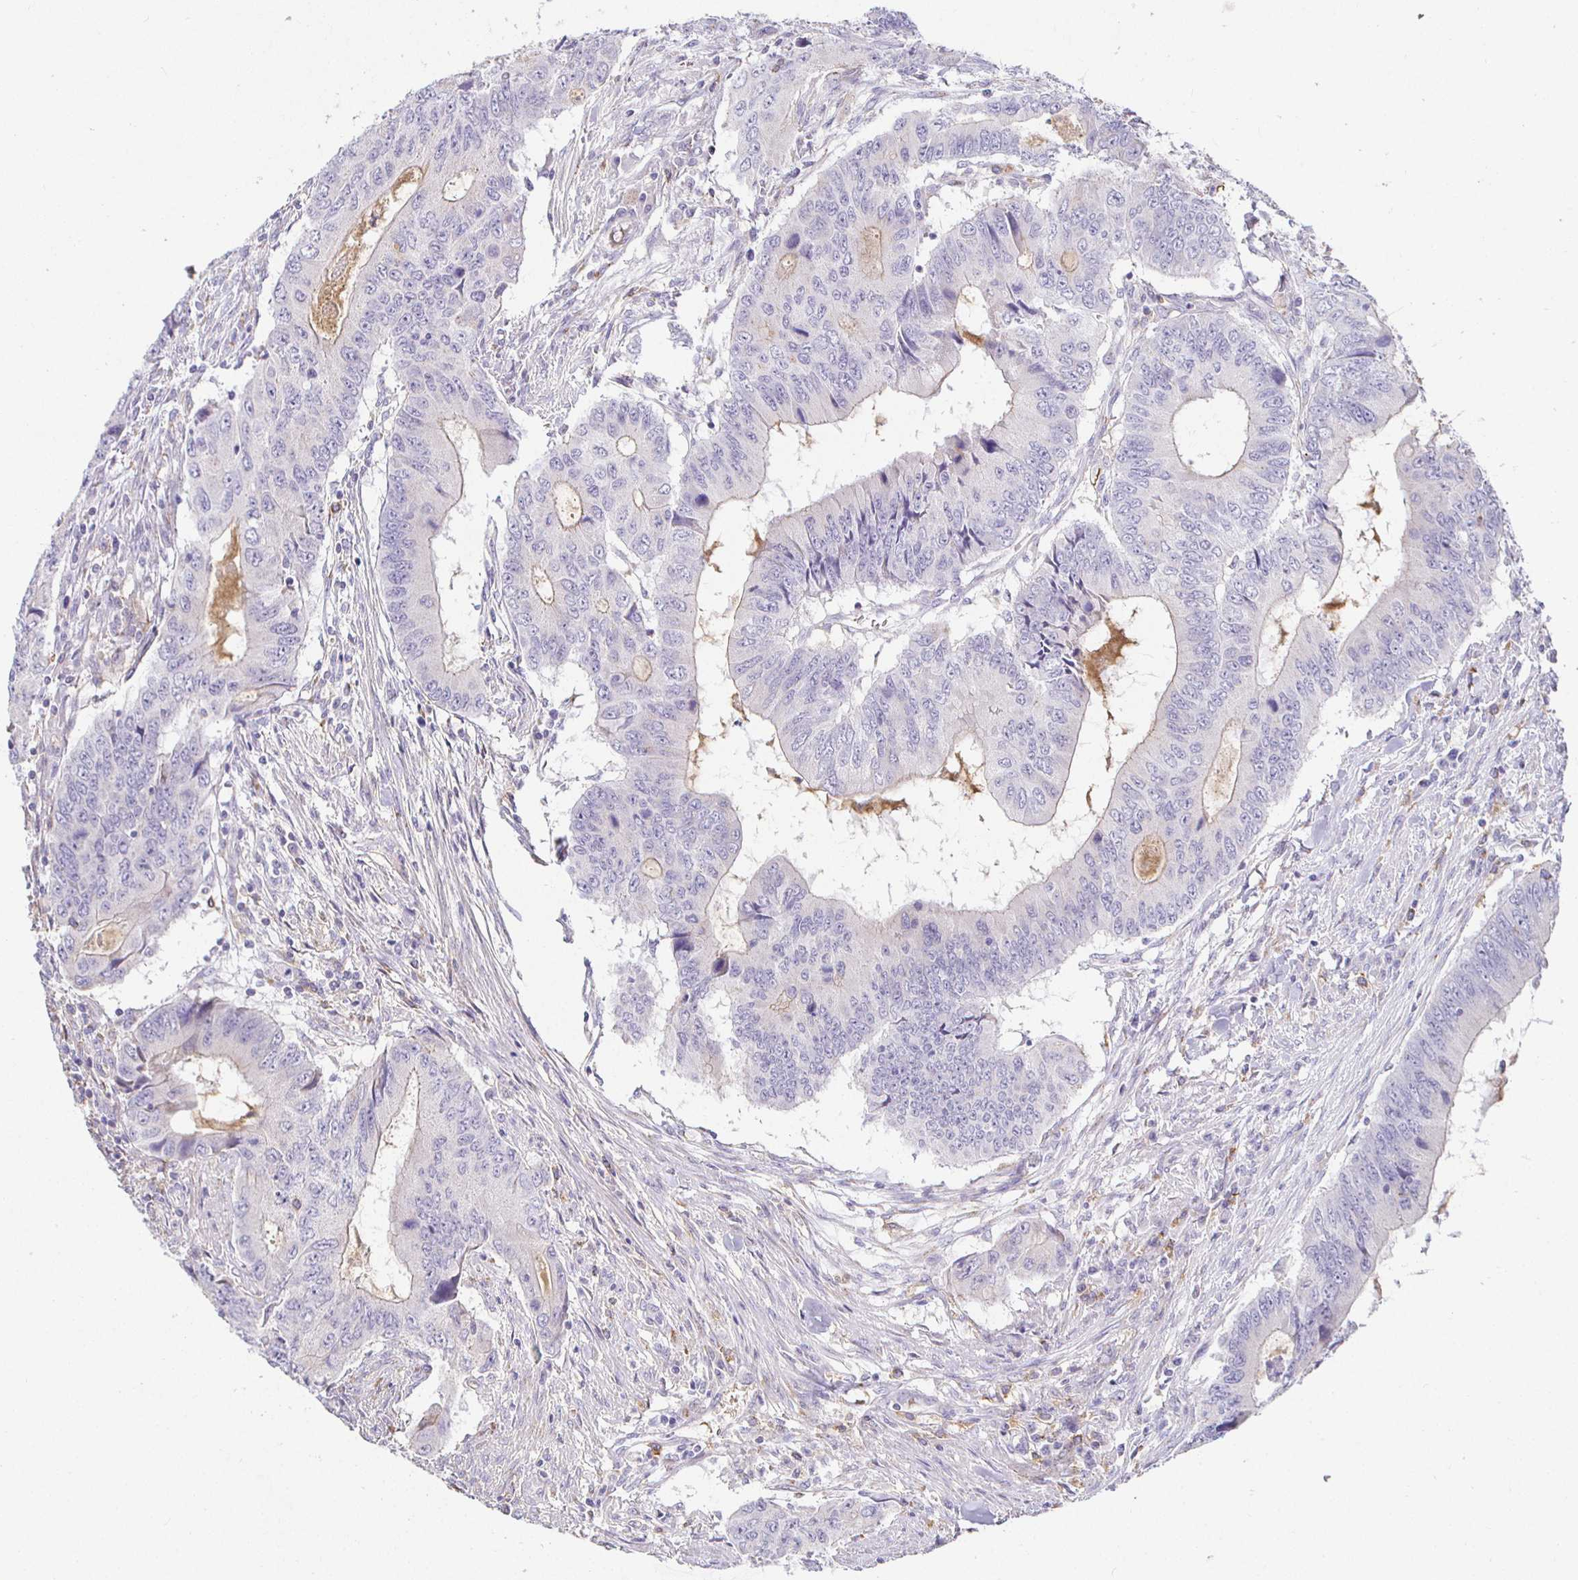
{"staining": {"intensity": "negative", "quantity": "none", "location": "none"}, "tissue": "colorectal cancer", "cell_type": "Tumor cells", "image_type": "cancer", "snomed": [{"axis": "morphology", "description": "Adenocarcinoma, NOS"}, {"axis": "topography", "description": "Colon"}], "caption": "An immunohistochemistry (IHC) micrograph of colorectal cancer (adenocarcinoma) is shown. There is no staining in tumor cells of colorectal cancer (adenocarcinoma).", "gene": "SIRPA", "patient": {"sex": "male", "age": 53}}